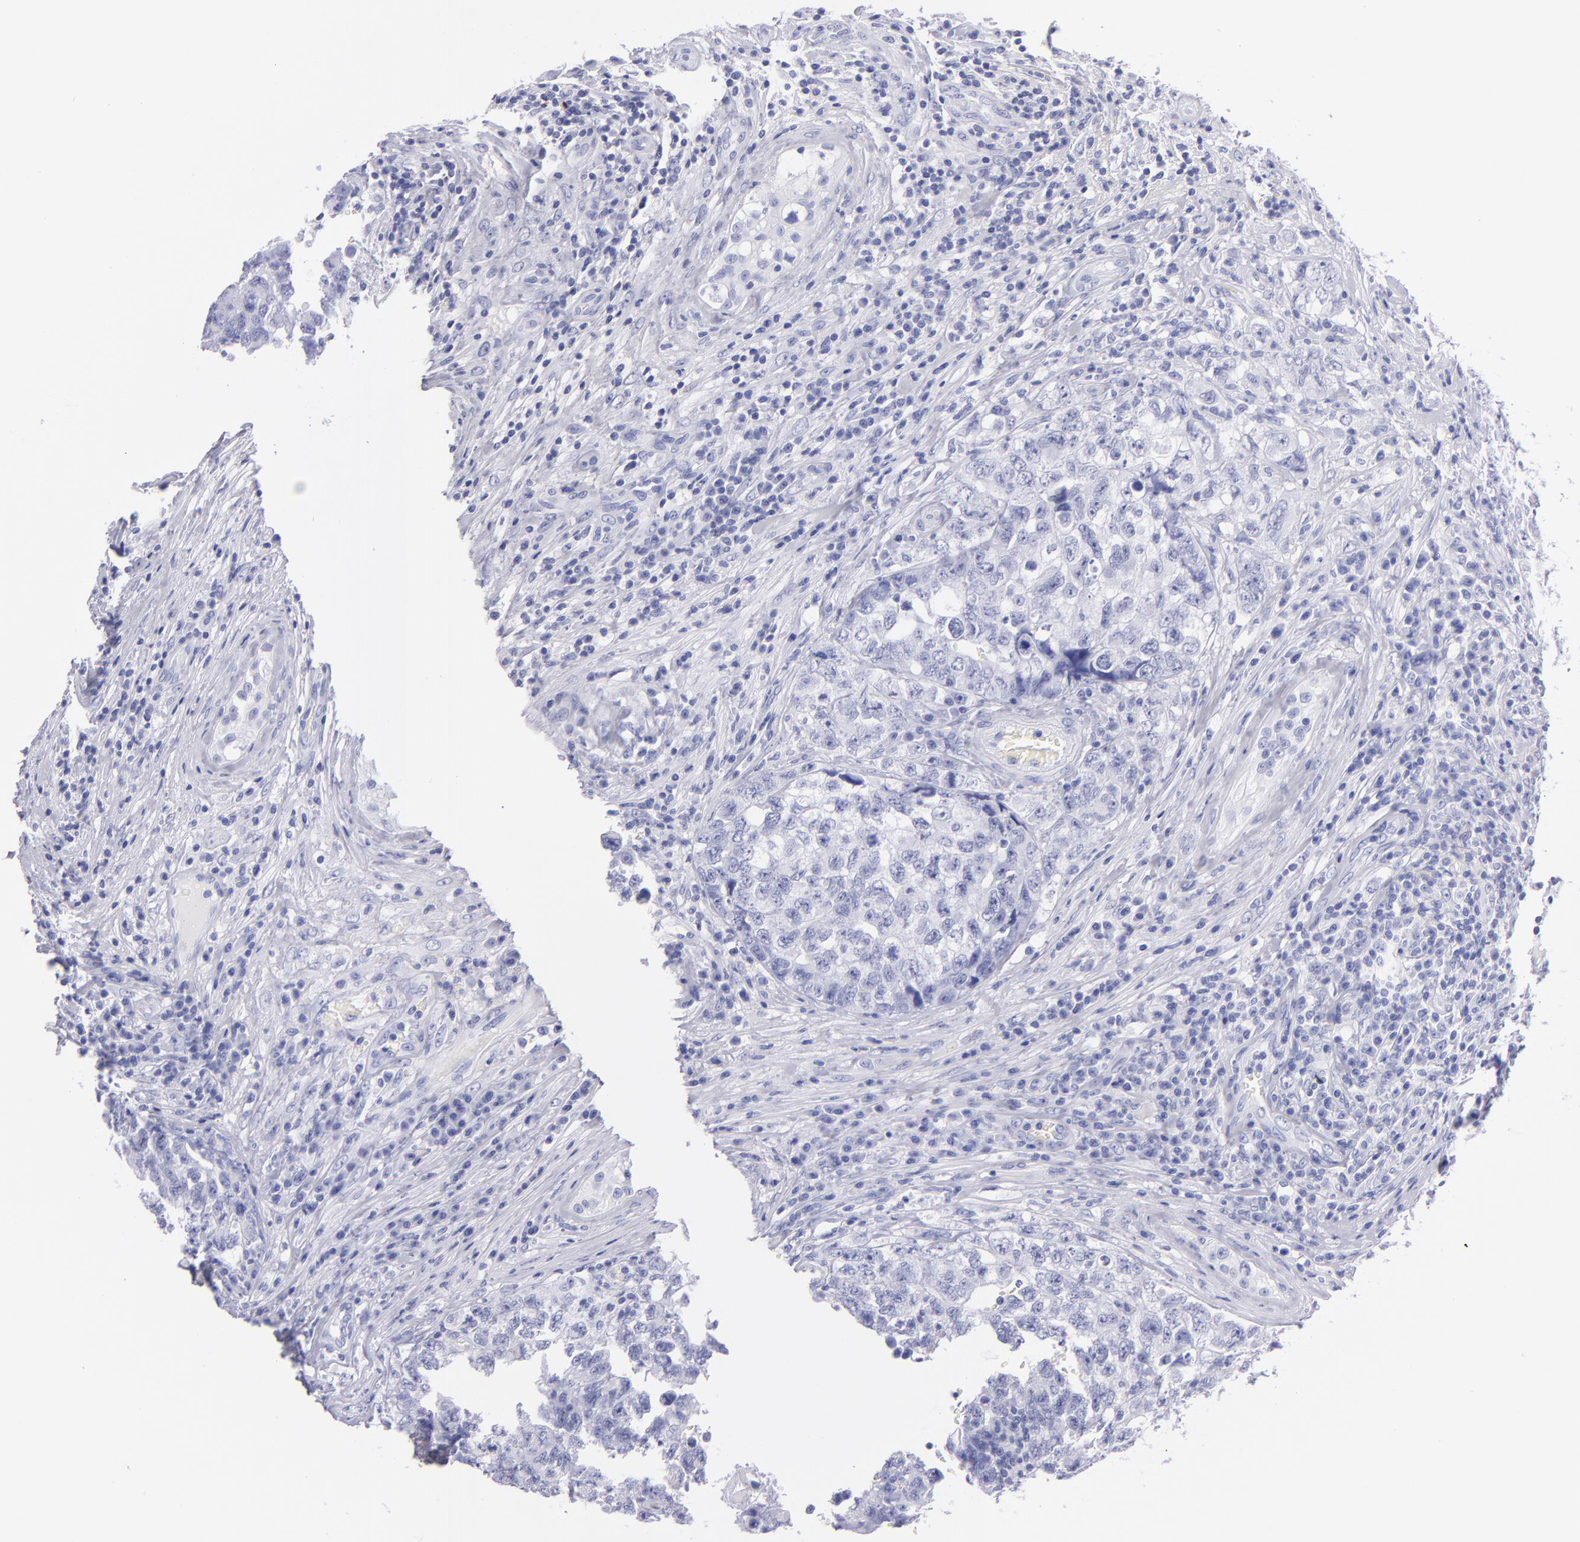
{"staining": {"intensity": "negative", "quantity": "none", "location": "none"}, "tissue": "testis cancer", "cell_type": "Tumor cells", "image_type": "cancer", "snomed": [{"axis": "morphology", "description": "Carcinoma, Embryonal, NOS"}, {"axis": "topography", "description": "Testis"}], "caption": "Tumor cells are negative for protein expression in human testis cancer.", "gene": "PRPH", "patient": {"sex": "male", "age": 31}}